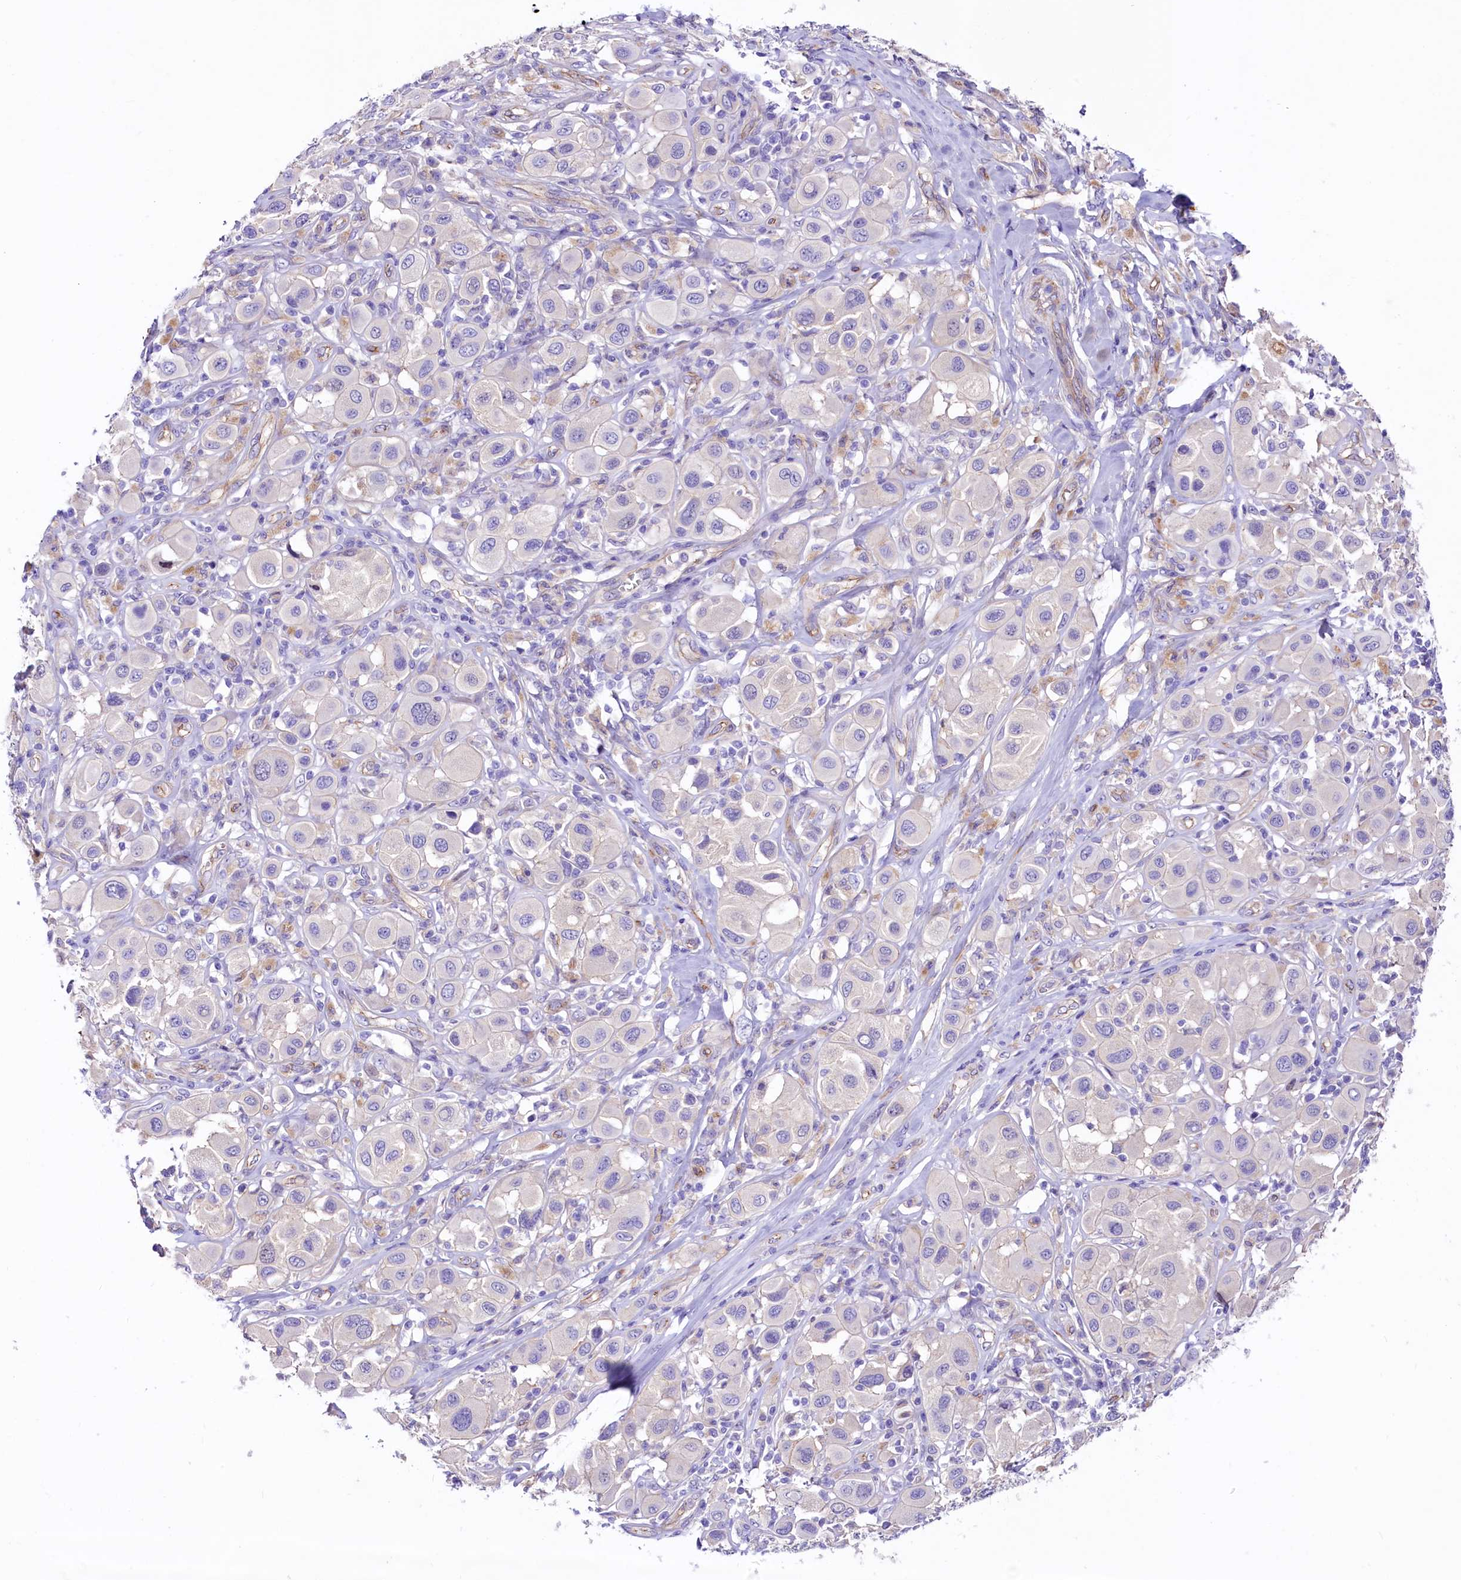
{"staining": {"intensity": "negative", "quantity": "none", "location": "none"}, "tissue": "melanoma", "cell_type": "Tumor cells", "image_type": "cancer", "snomed": [{"axis": "morphology", "description": "Malignant melanoma, Metastatic site"}, {"axis": "topography", "description": "Skin"}], "caption": "IHC of human melanoma shows no positivity in tumor cells.", "gene": "SLF1", "patient": {"sex": "male", "age": 41}}